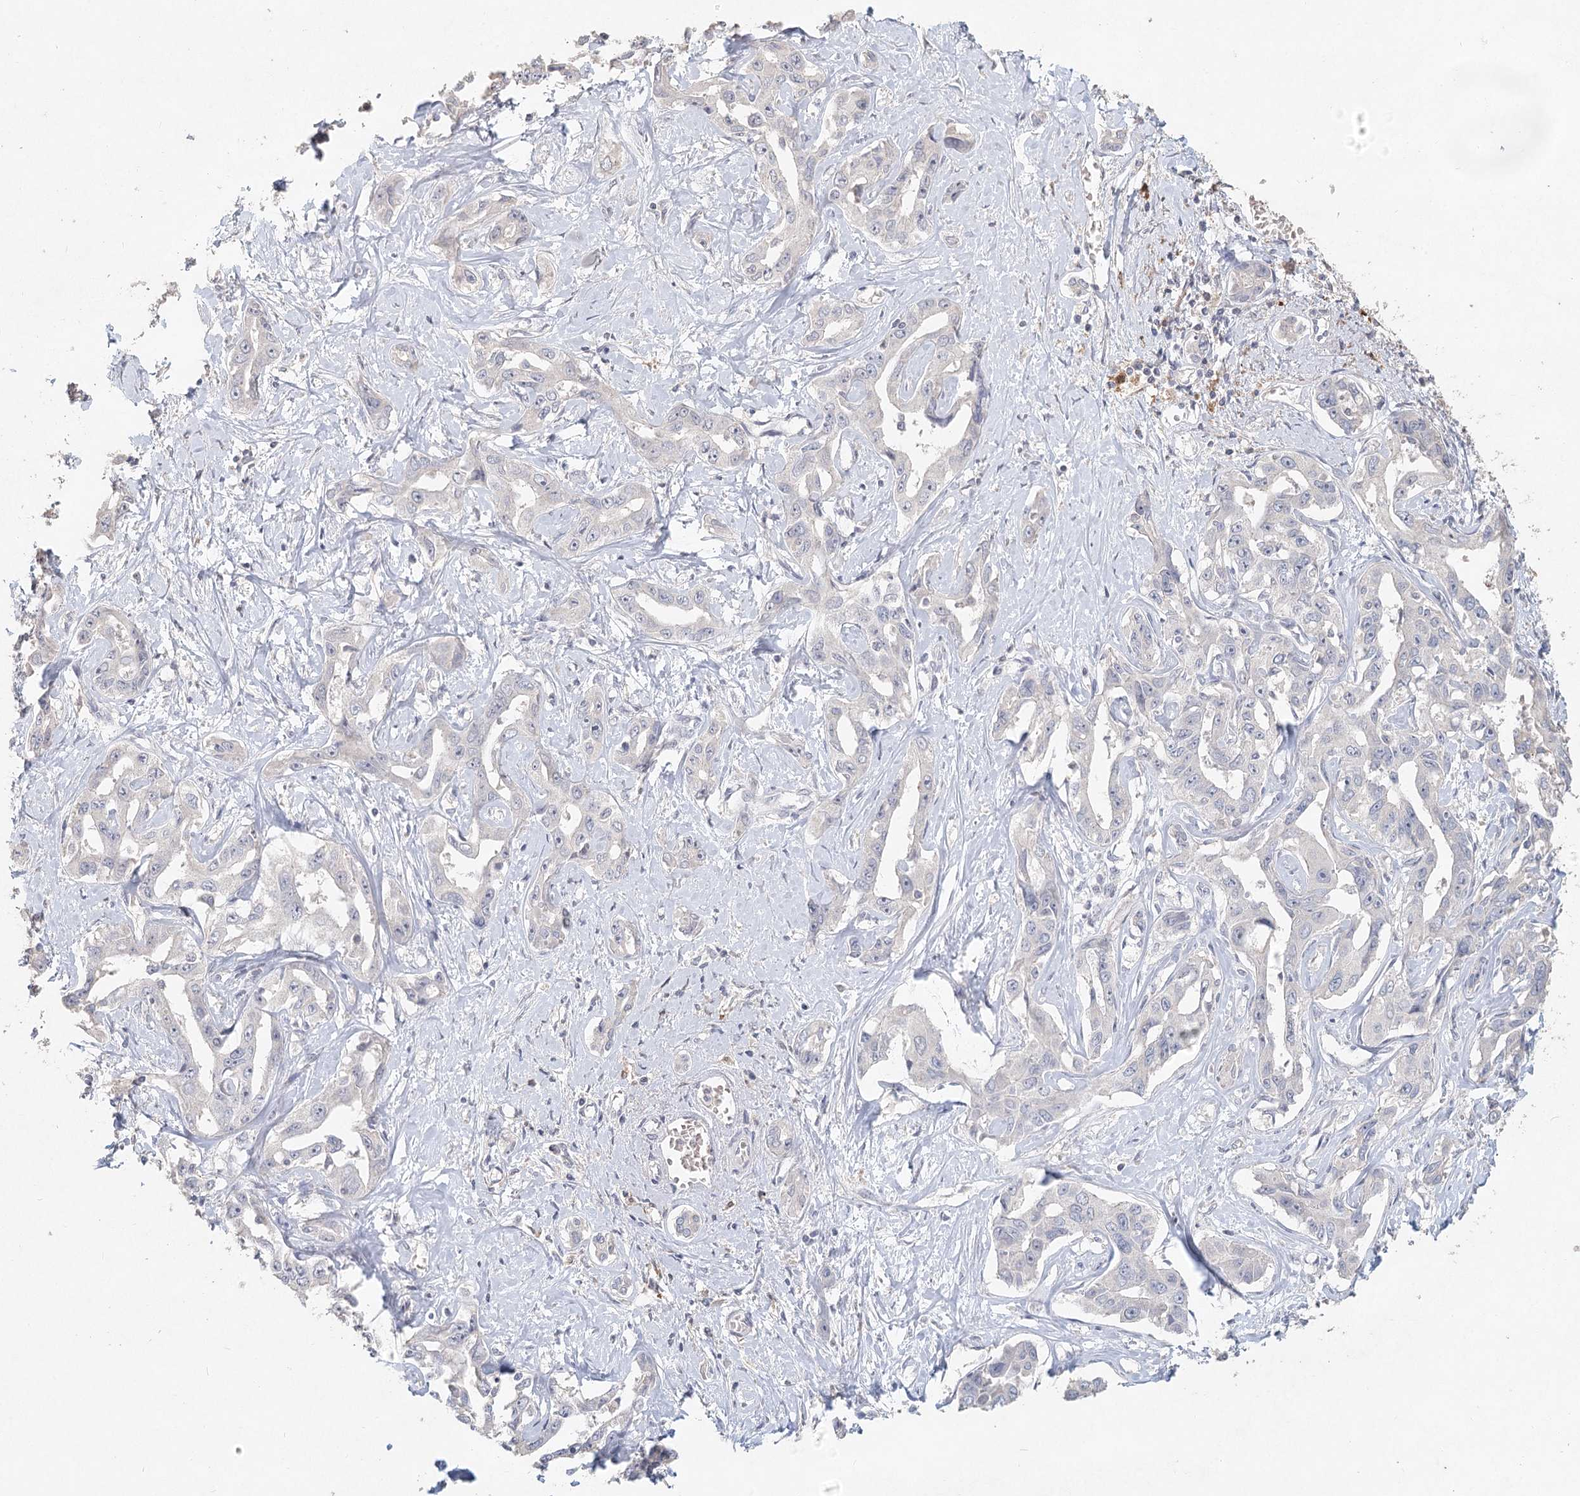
{"staining": {"intensity": "negative", "quantity": "none", "location": "none"}, "tissue": "liver cancer", "cell_type": "Tumor cells", "image_type": "cancer", "snomed": [{"axis": "morphology", "description": "Cholangiocarcinoma"}, {"axis": "topography", "description": "Liver"}], "caption": "High magnification brightfield microscopy of liver cholangiocarcinoma stained with DAB (3,3'-diaminobenzidine) (brown) and counterstained with hematoxylin (blue): tumor cells show no significant positivity. (DAB (3,3'-diaminobenzidine) immunohistochemistry, high magnification).", "gene": "ARSI", "patient": {"sex": "male", "age": 59}}